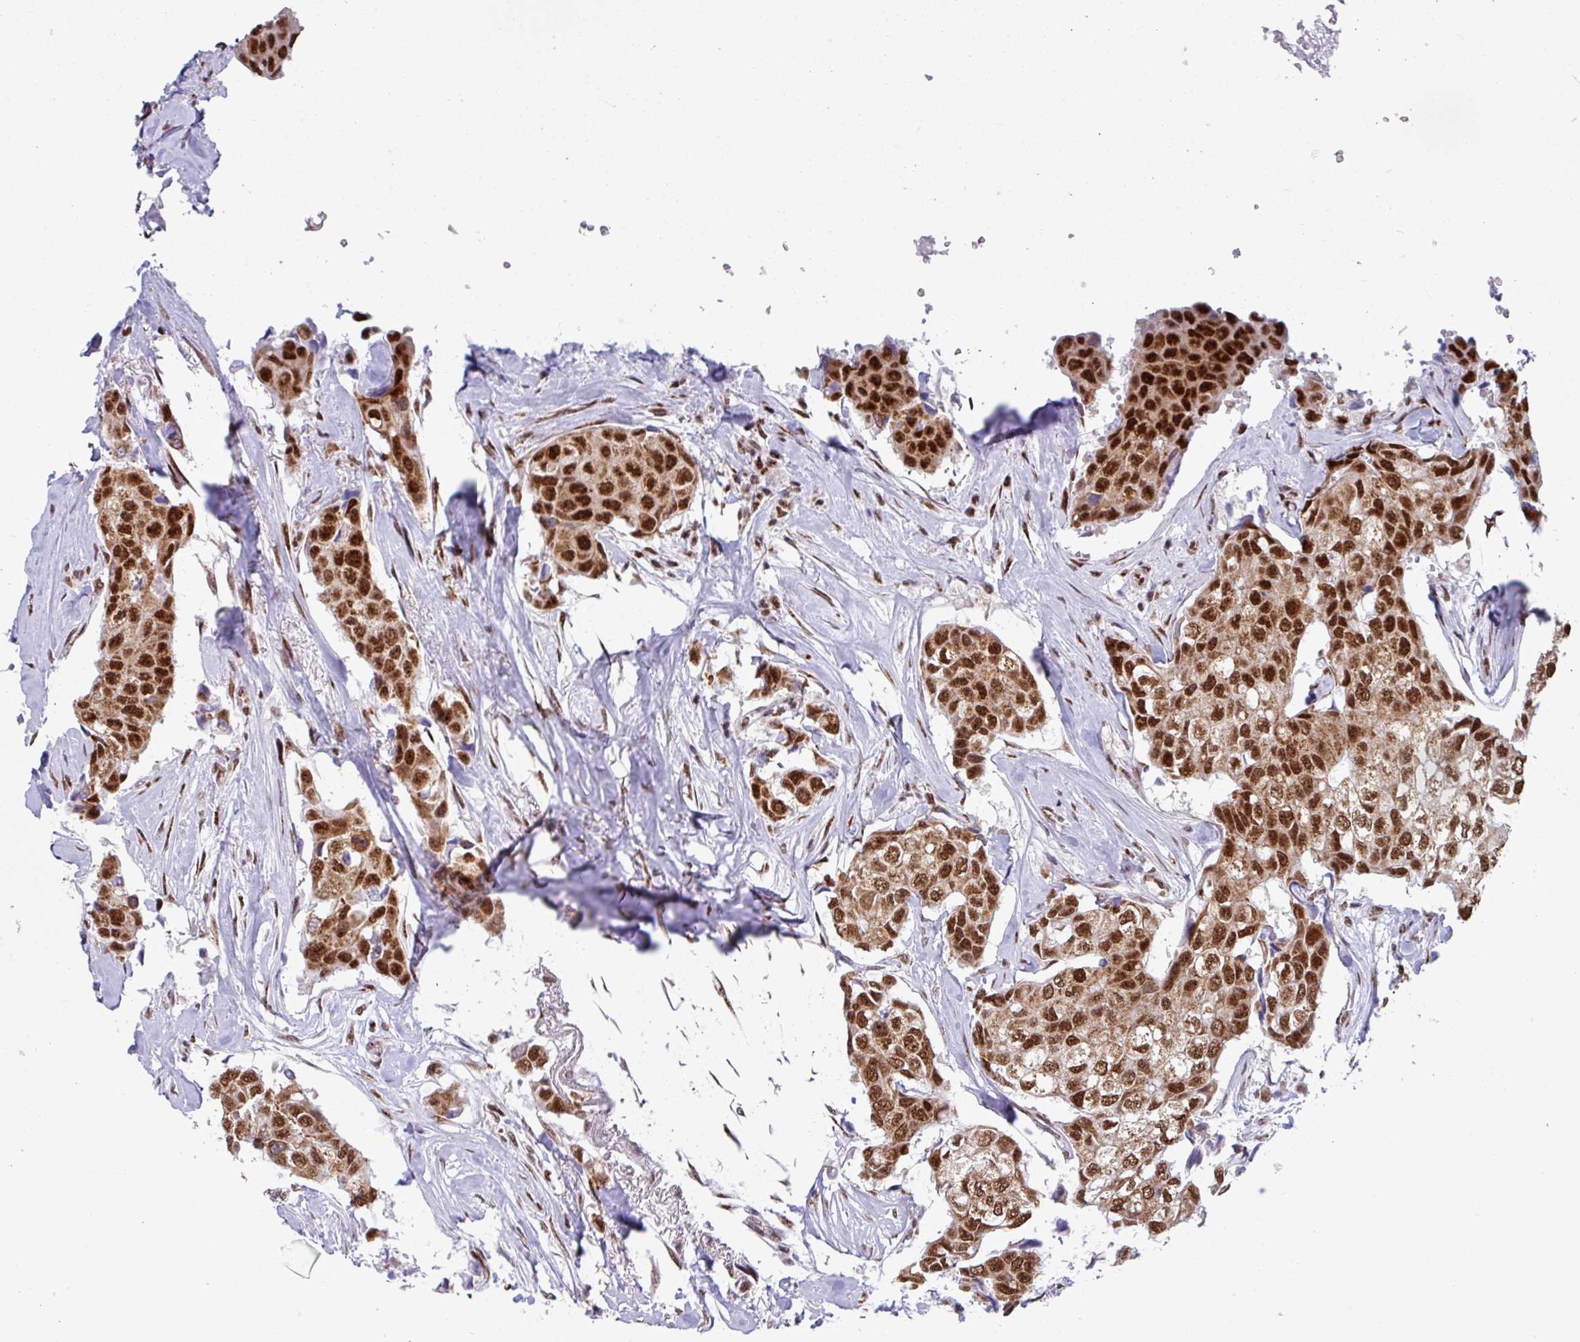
{"staining": {"intensity": "strong", "quantity": ">75%", "location": "nuclear"}, "tissue": "breast cancer", "cell_type": "Tumor cells", "image_type": "cancer", "snomed": [{"axis": "morphology", "description": "Duct carcinoma"}, {"axis": "topography", "description": "Breast"}], "caption": "Strong nuclear expression is present in about >75% of tumor cells in breast intraductal carcinoma.", "gene": "PUF60", "patient": {"sex": "female", "age": 80}}